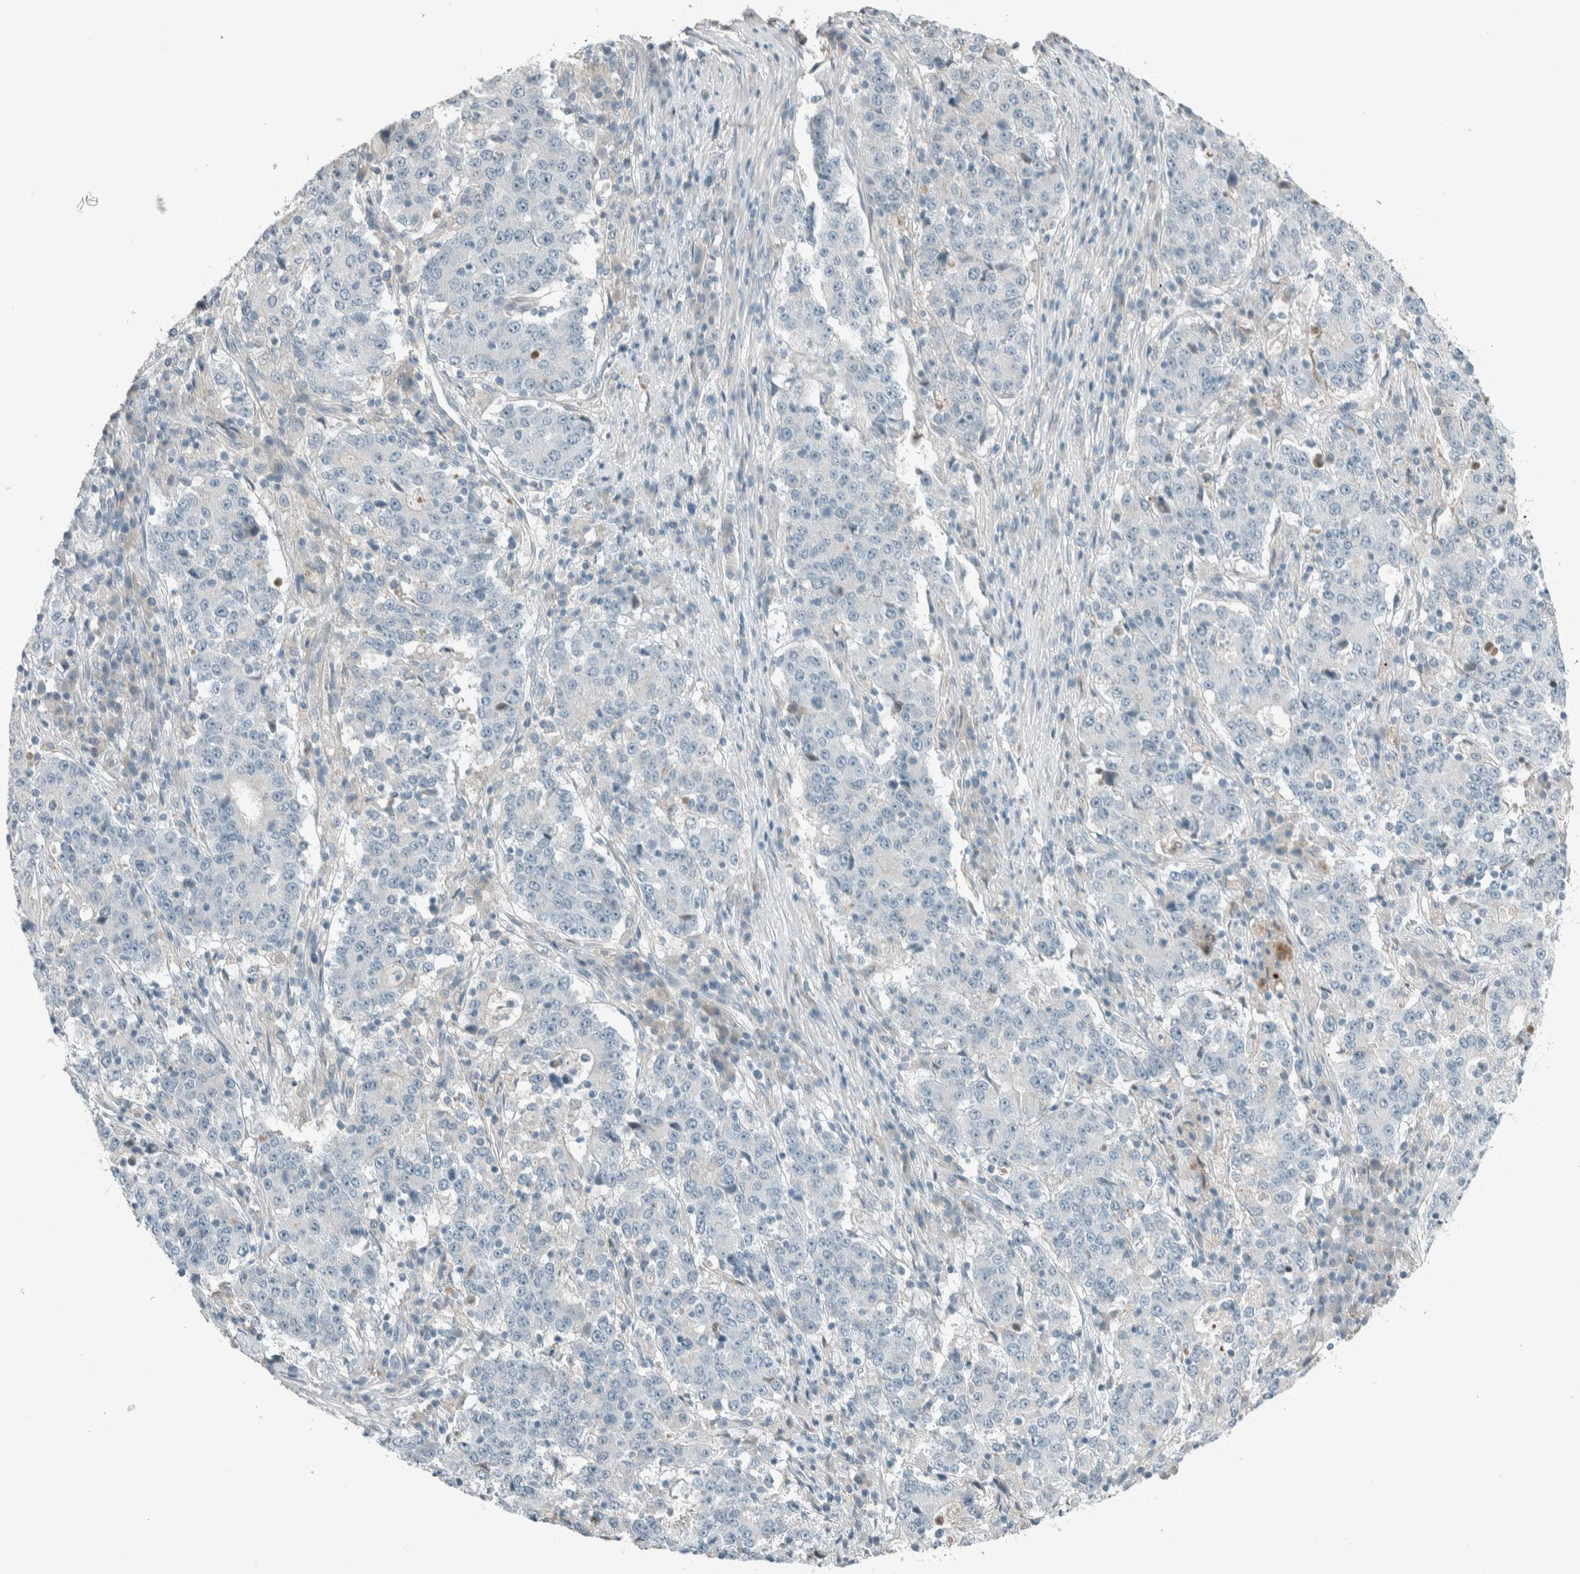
{"staining": {"intensity": "negative", "quantity": "none", "location": "none"}, "tissue": "stomach cancer", "cell_type": "Tumor cells", "image_type": "cancer", "snomed": [{"axis": "morphology", "description": "Adenocarcinoma, NOS"}, {"axis": "topography", "description": "Stomach"}], "caption": "Immunohistochemistry (IHC) photomicrograph of neoplastic tissue: human stomach adenocarcinoma stained with DAB (3,3'-diaminobenzidine) displays no significant protein positivity in tumor cells.", "gene": "CERCAM", "patient": {"sex": "male", "age": 59}}